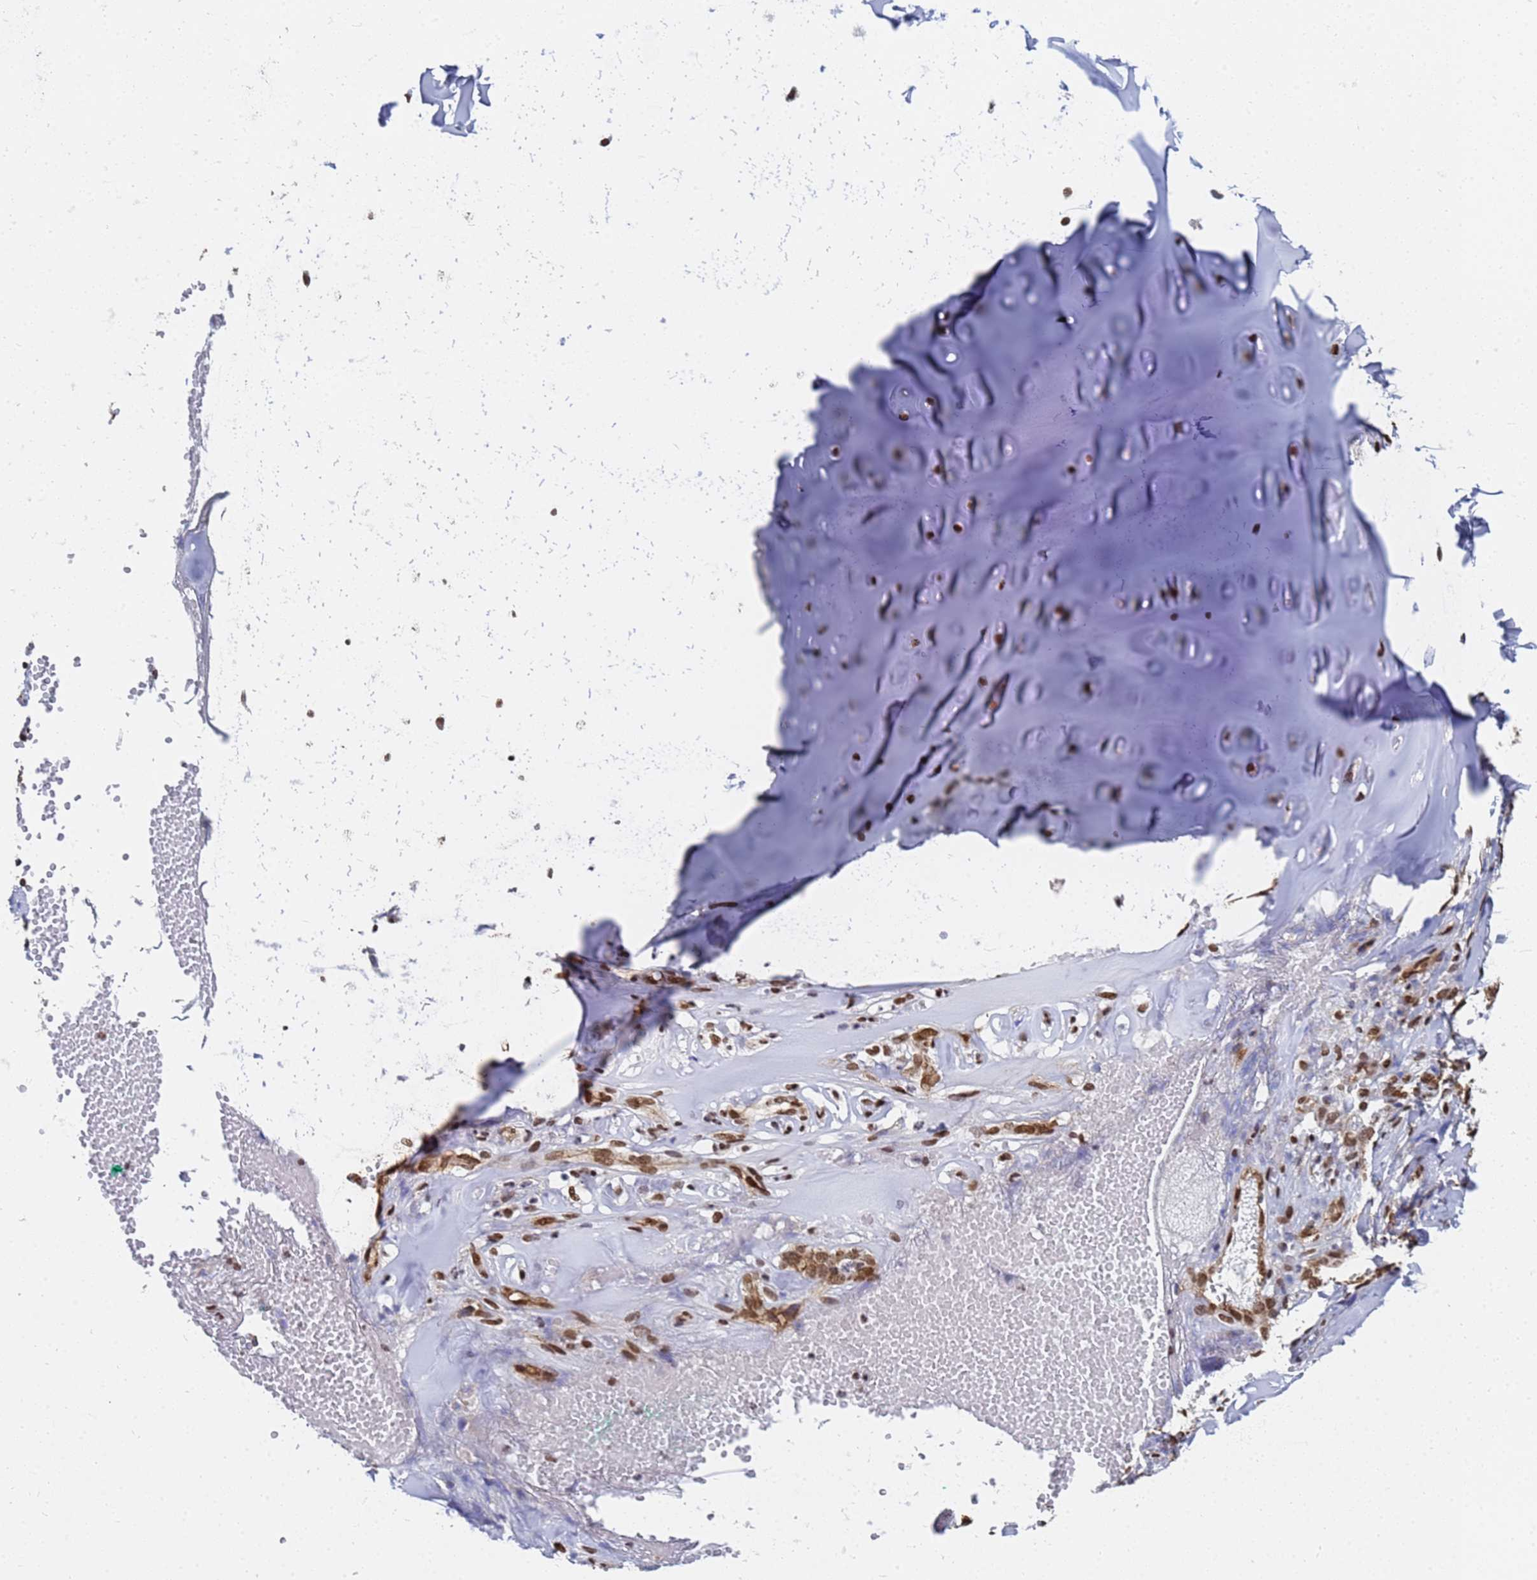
{"staining": {"intensity": "moderate", "quantity": ">75%", "location": "nuclear"}, "tissue": "adipose tissue", "cell_type": "Adipocytes", "image_type": "normal", "snomed": [{"axis": "morphology", "description": "Normal tissue, NOS"}, {"axis": "morphology", "description": "Basal cell carcinoma"}, {"axis": "topography", "description": "Cartilage tissue"}, {"axis": "topography", "description": "Nasopharynx"}, {"axis": "topography", "description": "Oral tissue"}], "caption": "Unremarkable adipose tissue demonstrates moderate nuclear positivity in about >75% of adipocytes.", "gene": "RAVER2", "patient": {"sex": "female", "age": 77}}